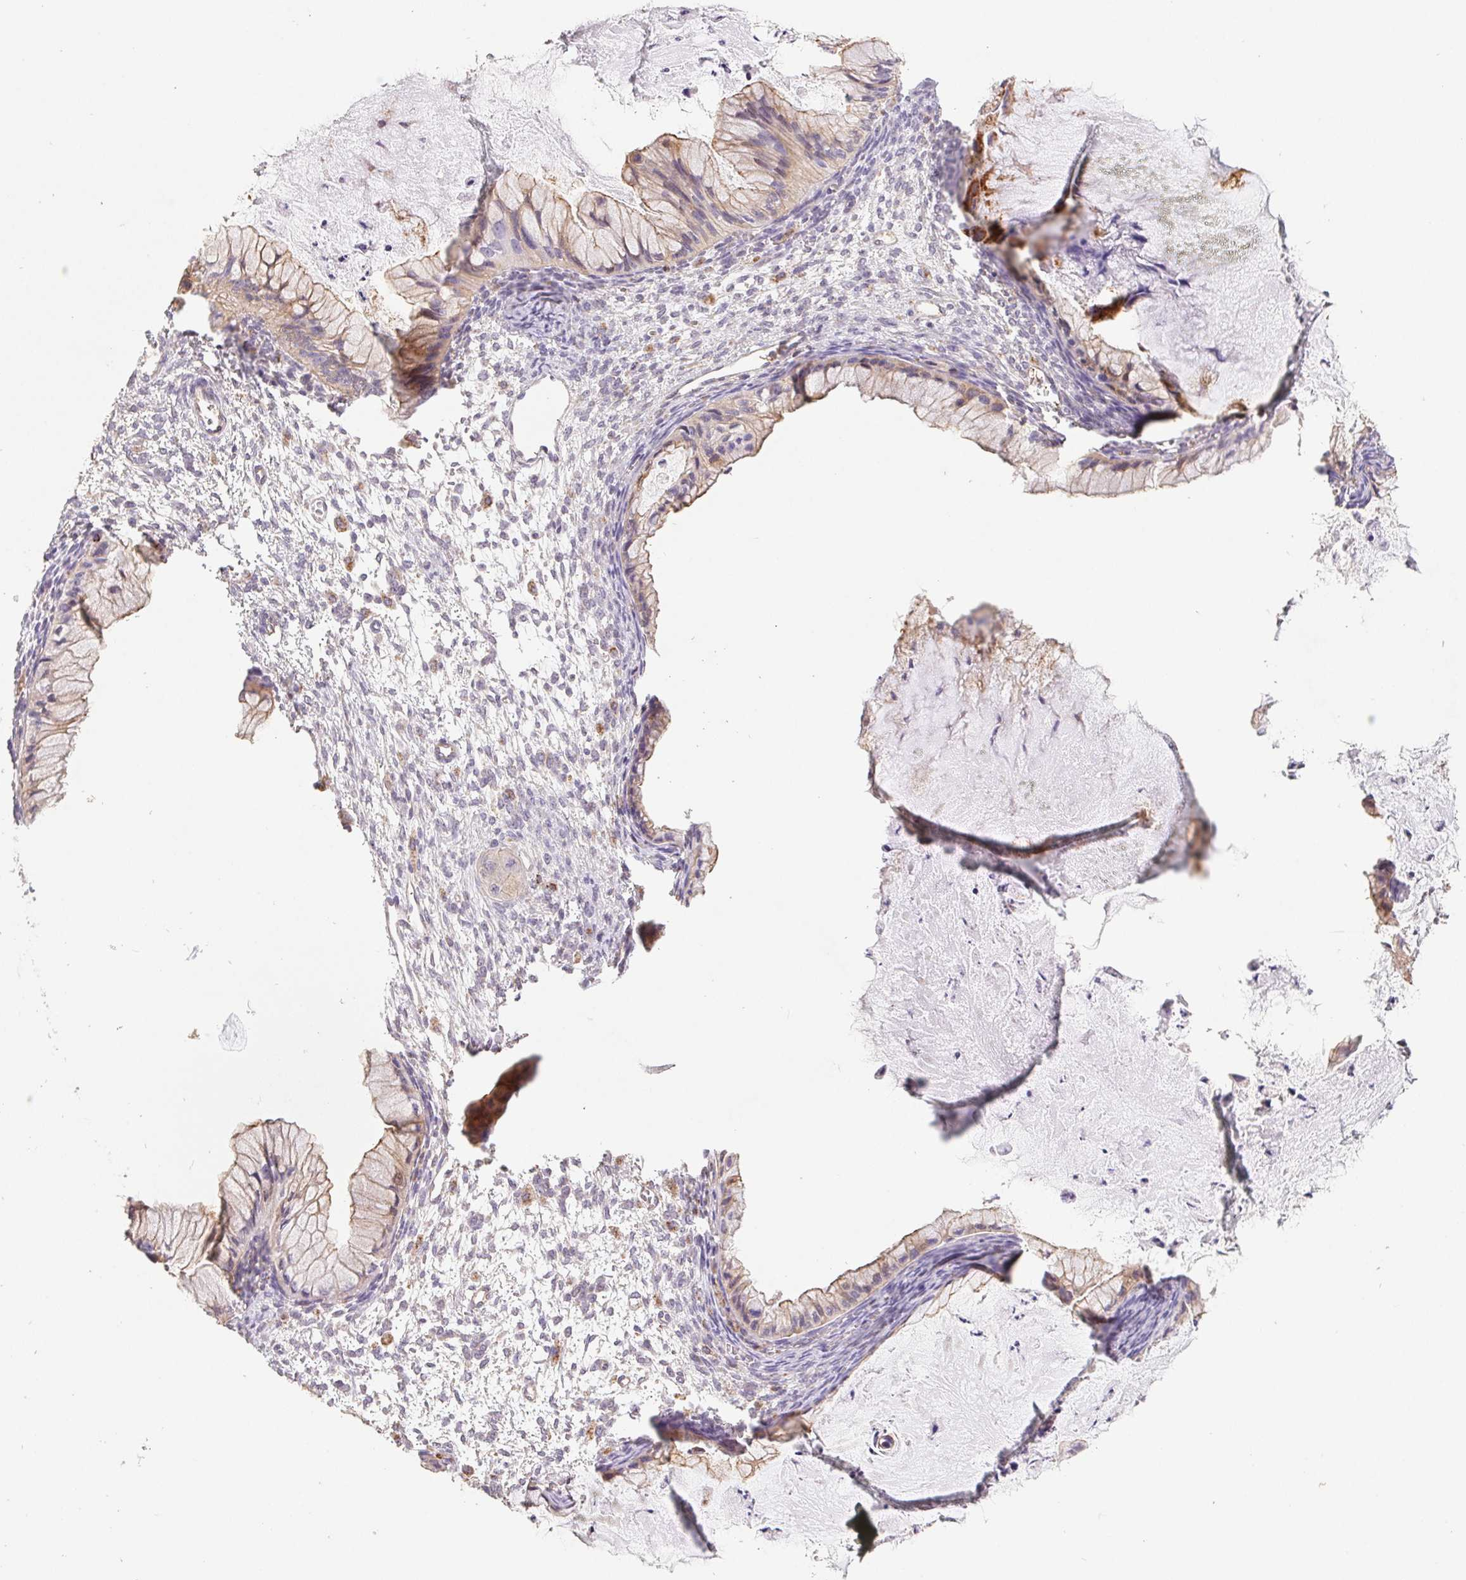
{"staining": {"intensity": "moderate", "quantity": "25%-75%", "location": "cytoplasmic/membranous"}, "tissue": "ovarian cancer", "cell_type": "Tumor cells", "image_type": "cancer", "snomed": [{"axis": "morphology", "description": "Cystadenocarcinoma, mucinous, NOS"}, {"axis": "topography", "description": "Ovary"}], "caption": "About 25%-75% of tumor cells in mucinous cystadenocarcinoma (ovarian) reveal moderate cytoplasmic/membranous protein staining as visualized by brown immunohistochemical staining.", "gene": "EMC6", "patient": {"sex": "female", "age": 72}}